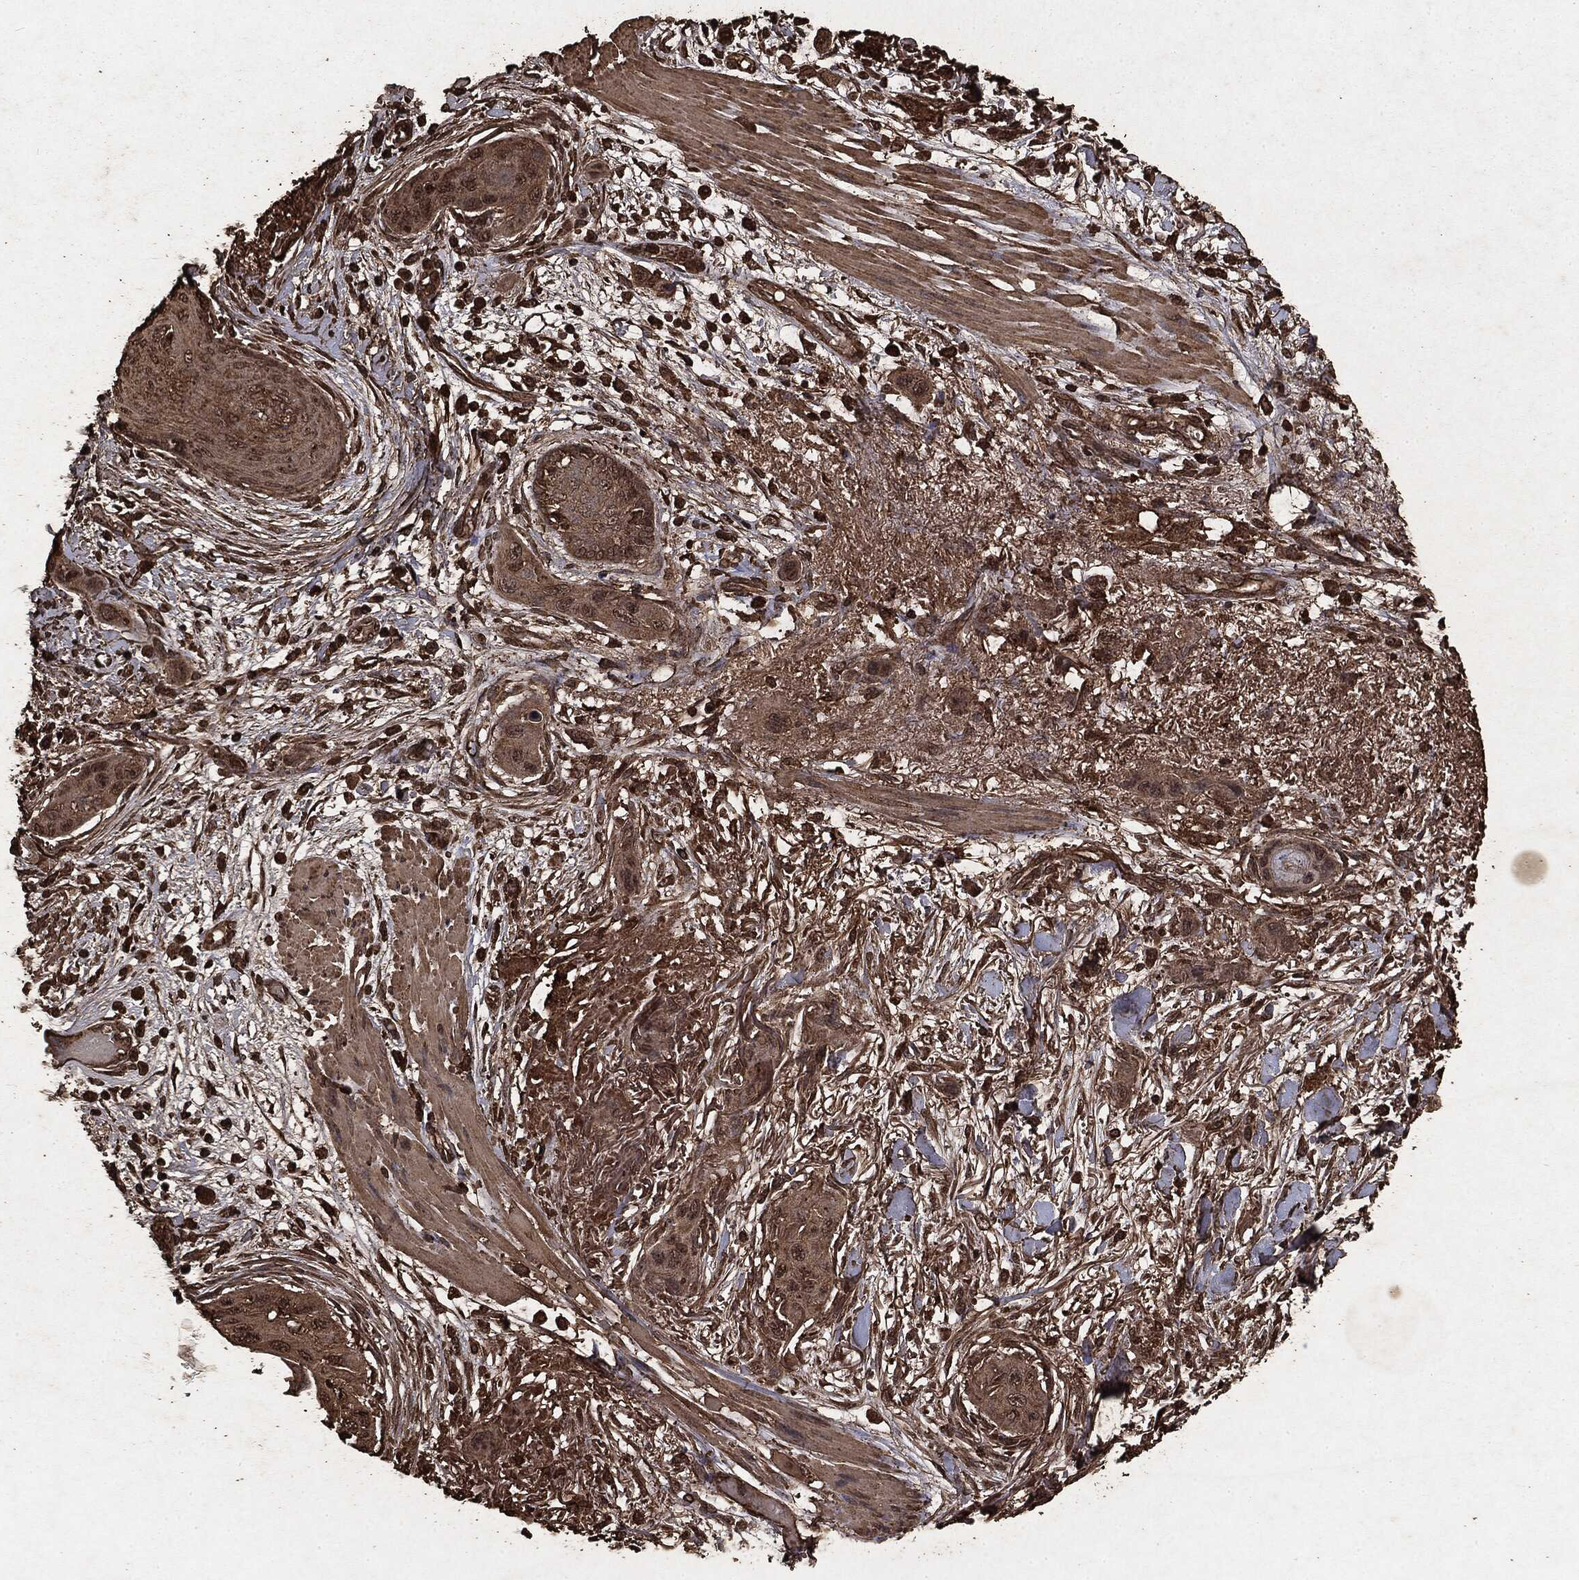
{"staining": {"intensity": "weak", "quantity": ">75%", "location": "cytoplasmic/membranous"}, "tissue": "skin cancer", "cell_type": "Tumor cells", "image_type": "cancer", "snomed": [{"axis": "morphology", "description": "Squamous cell carcinoma, NOS"}, {"axis": "topography", "description": "Skin"}], "caption": "This micrograph exhibits immunohistochemistry staining of skin cancer, with low weak cytoplasmic/membranous positivity in approximately >75% of tumor cells.", "gene": "ARAF", "patient": {"sex": "male", "age": 79}}